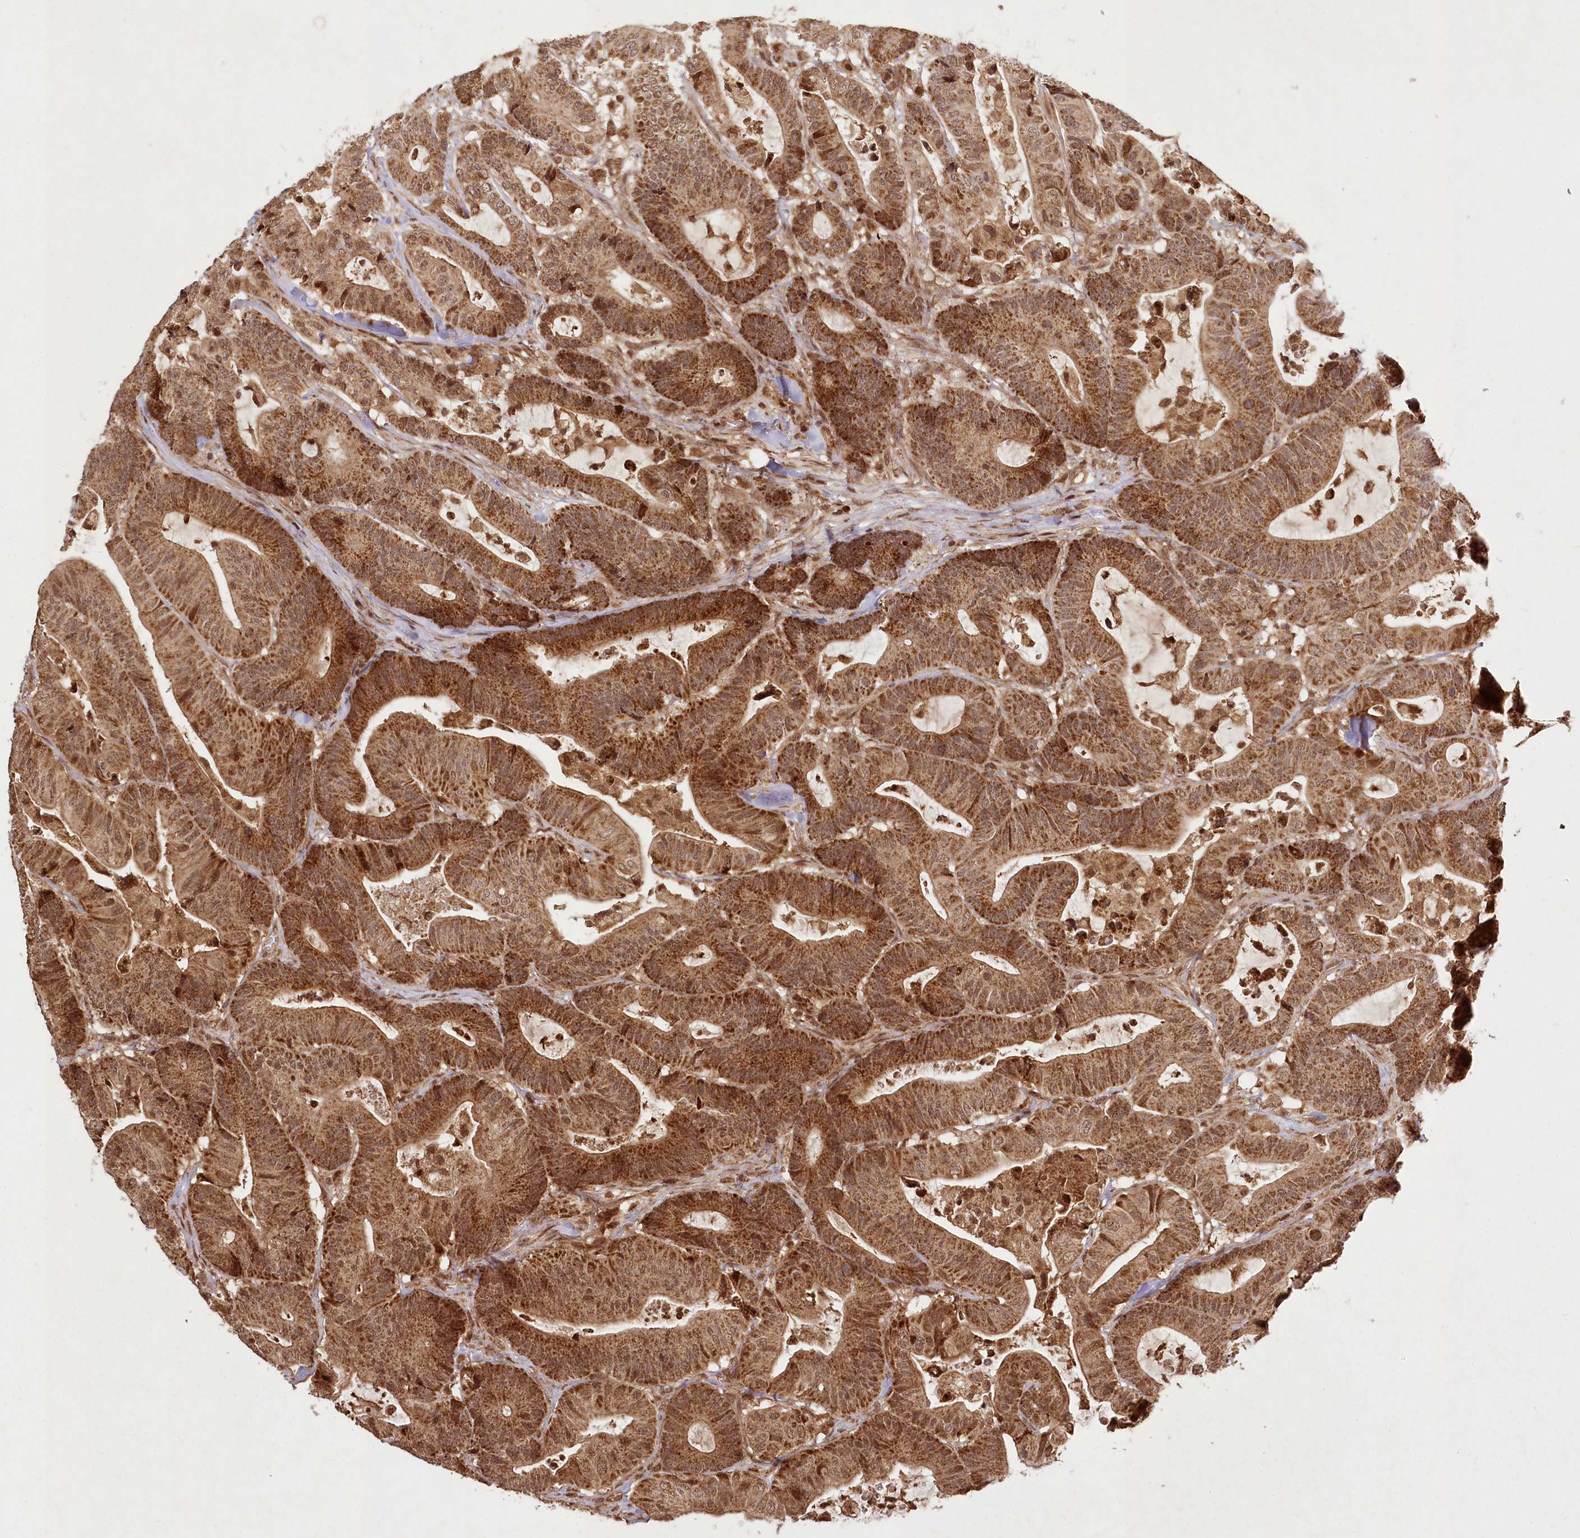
{"staining": {"intensity": "strong", "quantity": ">75%", "location": "cytoplasmic/membranous,nuclear"}, "tissue": "colorectal cancer", "cell_type": "Tumor cells", "image_type": "cancer", "snomed": [{"axis": "morphology", "description": "Adenocarcinoma, NOS"}, {"axis": "topography", "description": "Colon"}], "caption": "Strong cytoplasmic/membranous and nuclear positivity for a protein is seen in about >75% of tumor cells of colorectal cancer using immunohistochemistry (IHC).", "gene": "MICU1", "patient": {"sex": "female", "age": 84}}